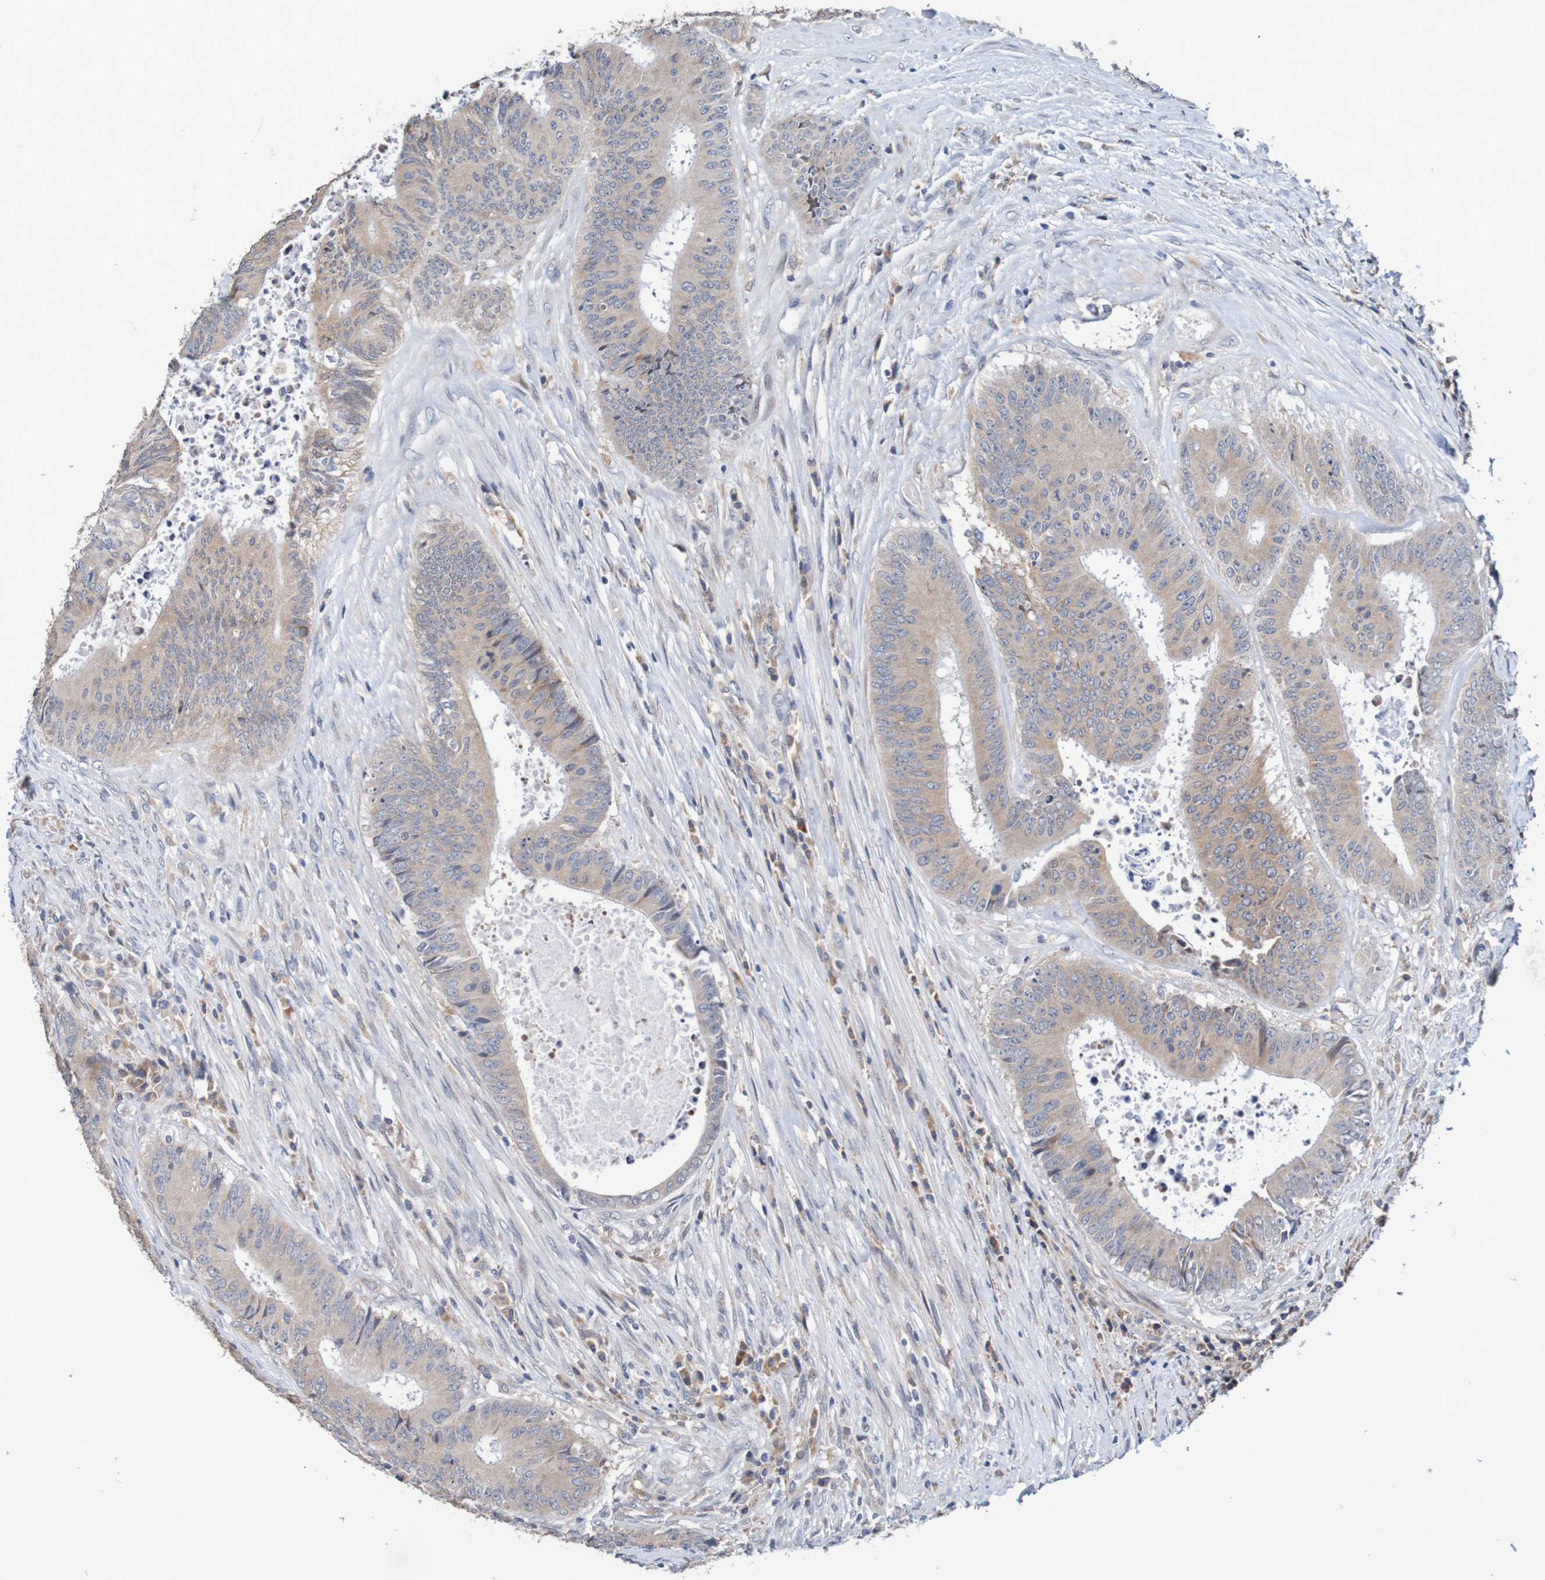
{"staining": {"intensity": "weak", "quantity": ">75%", "location": "cytoplasmic/membranous"}, "tissue": "colorectal cancer", "cell_type": "Tumor cells", "image_type": "cancer", "snomed": [{"axis": "morphology", "description": "Adenocarcinoma, NOS"}, {"axis": "topography", "description": "Rectum"}], "caption": "Immunohistochemistry staining of adenocarcinoma (colorectal), which displays low levels of weak cytoplasmic/membranous staining in approximately >75% of tumor cells indicating weak cytoplasmic/membranous protein positivity. The staining was performed using DAB (3,3'-diaminobenzidine) (brown) for protein detection and nuclei were counterstained in hematoxylin (blue).", "gene": "FIBP", "patient": {"sex": "male", "age": 72}}